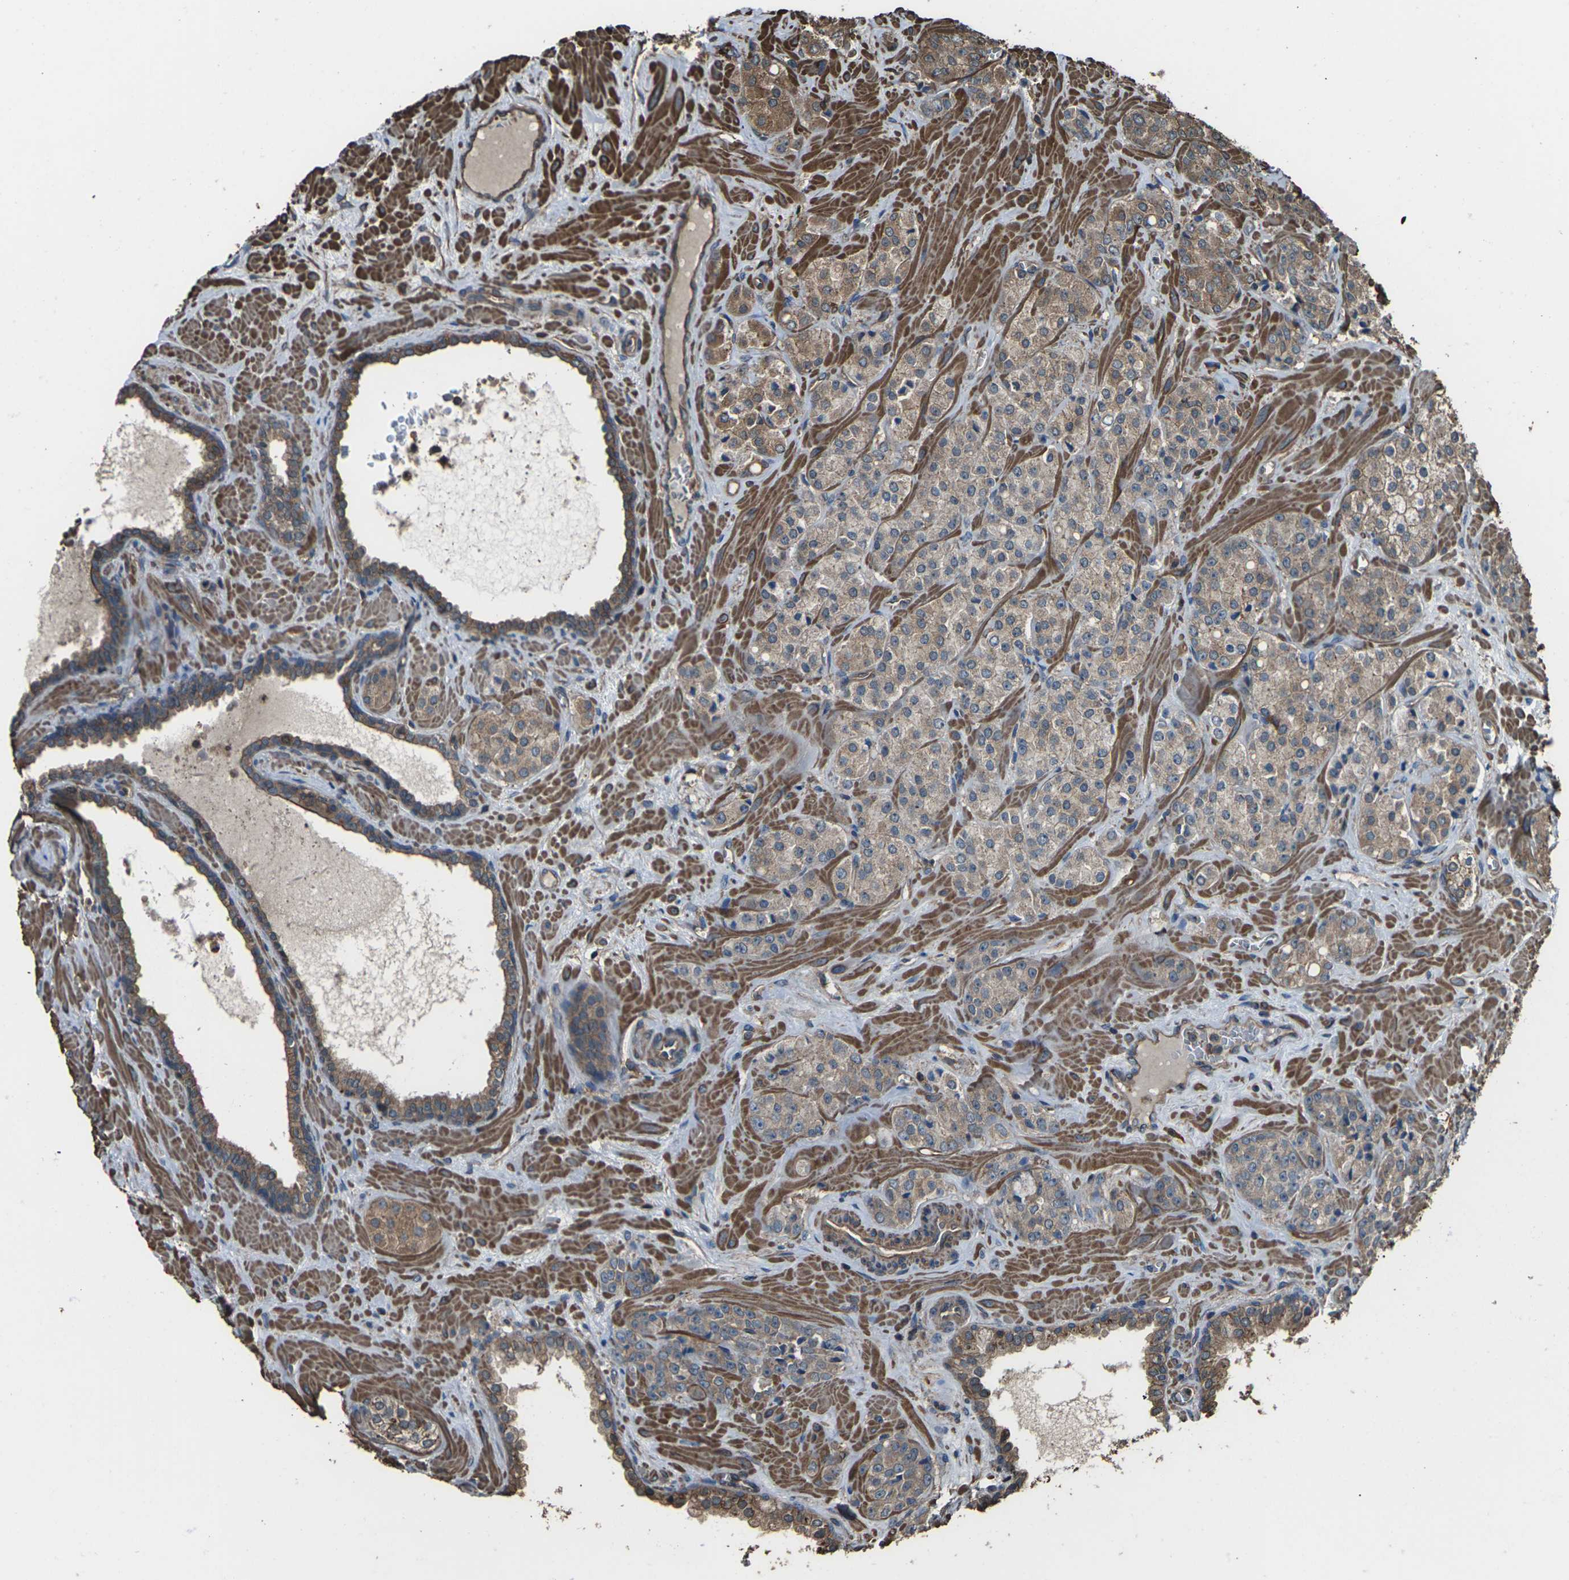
{"staining": {"intensity": "moderate", "quantity": ">75%", "location": "cytoplasmic/membranous"}, "tissue": "prostate cancer", "cell_type": "Tumor cells", "image_type": "cancer", "snomed": [{"axis": "morphology", "description": "Adenocarcinoma, High grade"}, {"axis": "topography", "description": "Prostate"}], "caption": "Protein staining demonstrates moderate cytoplasmic/membranous expression in about >75% of tumor cells in prostate cancer (adenocarcinoma (high-grade)). The staining was performed using DAB (3,3'-diaminobenzidine), with brown indicating positive protein expression. Nuclei are stained blue with hematoxylin.", "gene": "DHPS", "patient": {"sex": "male", "age": 64}}